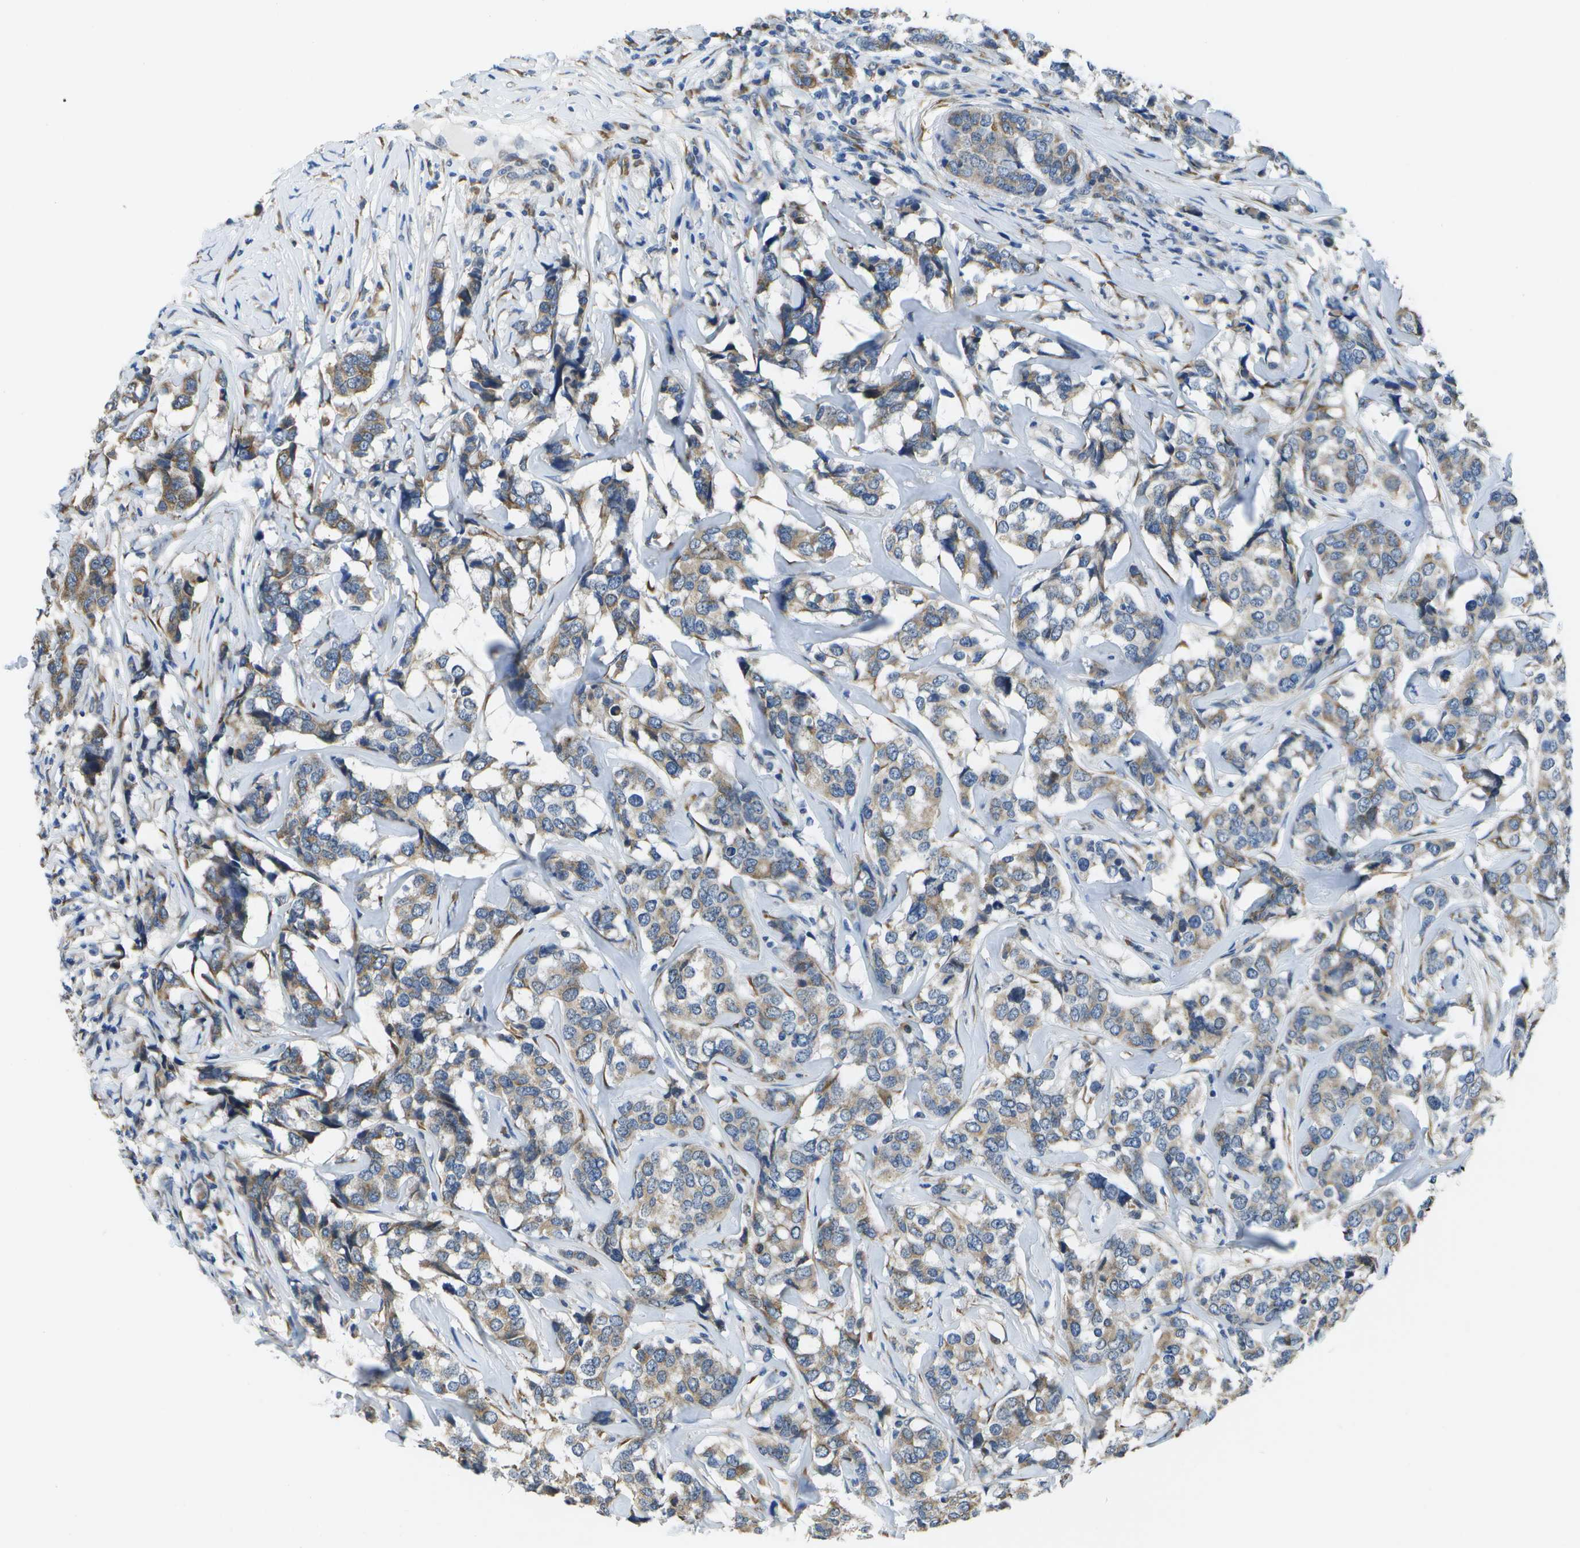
{"staining": {"intensity": "moderate", "quantity": ">75%", "location": "cytoplasmic/membranous"}, "tissue": "breast cancer", "cell_type": "Tumor cells", "image_type": "cancer", "snomed": [{"axis": "morphology", "description": "Lobular carcinoma"}, {"axis": "topography", "description": "Breast"}], "caption": "Breast cancer stained with immunohistochemistry (IHC) demonstrates moderate cytoplasmic/membranous expression in about >75% of tumor cells.", "gene": "DSE", "patient": {"sex": "female", "age": 59}}